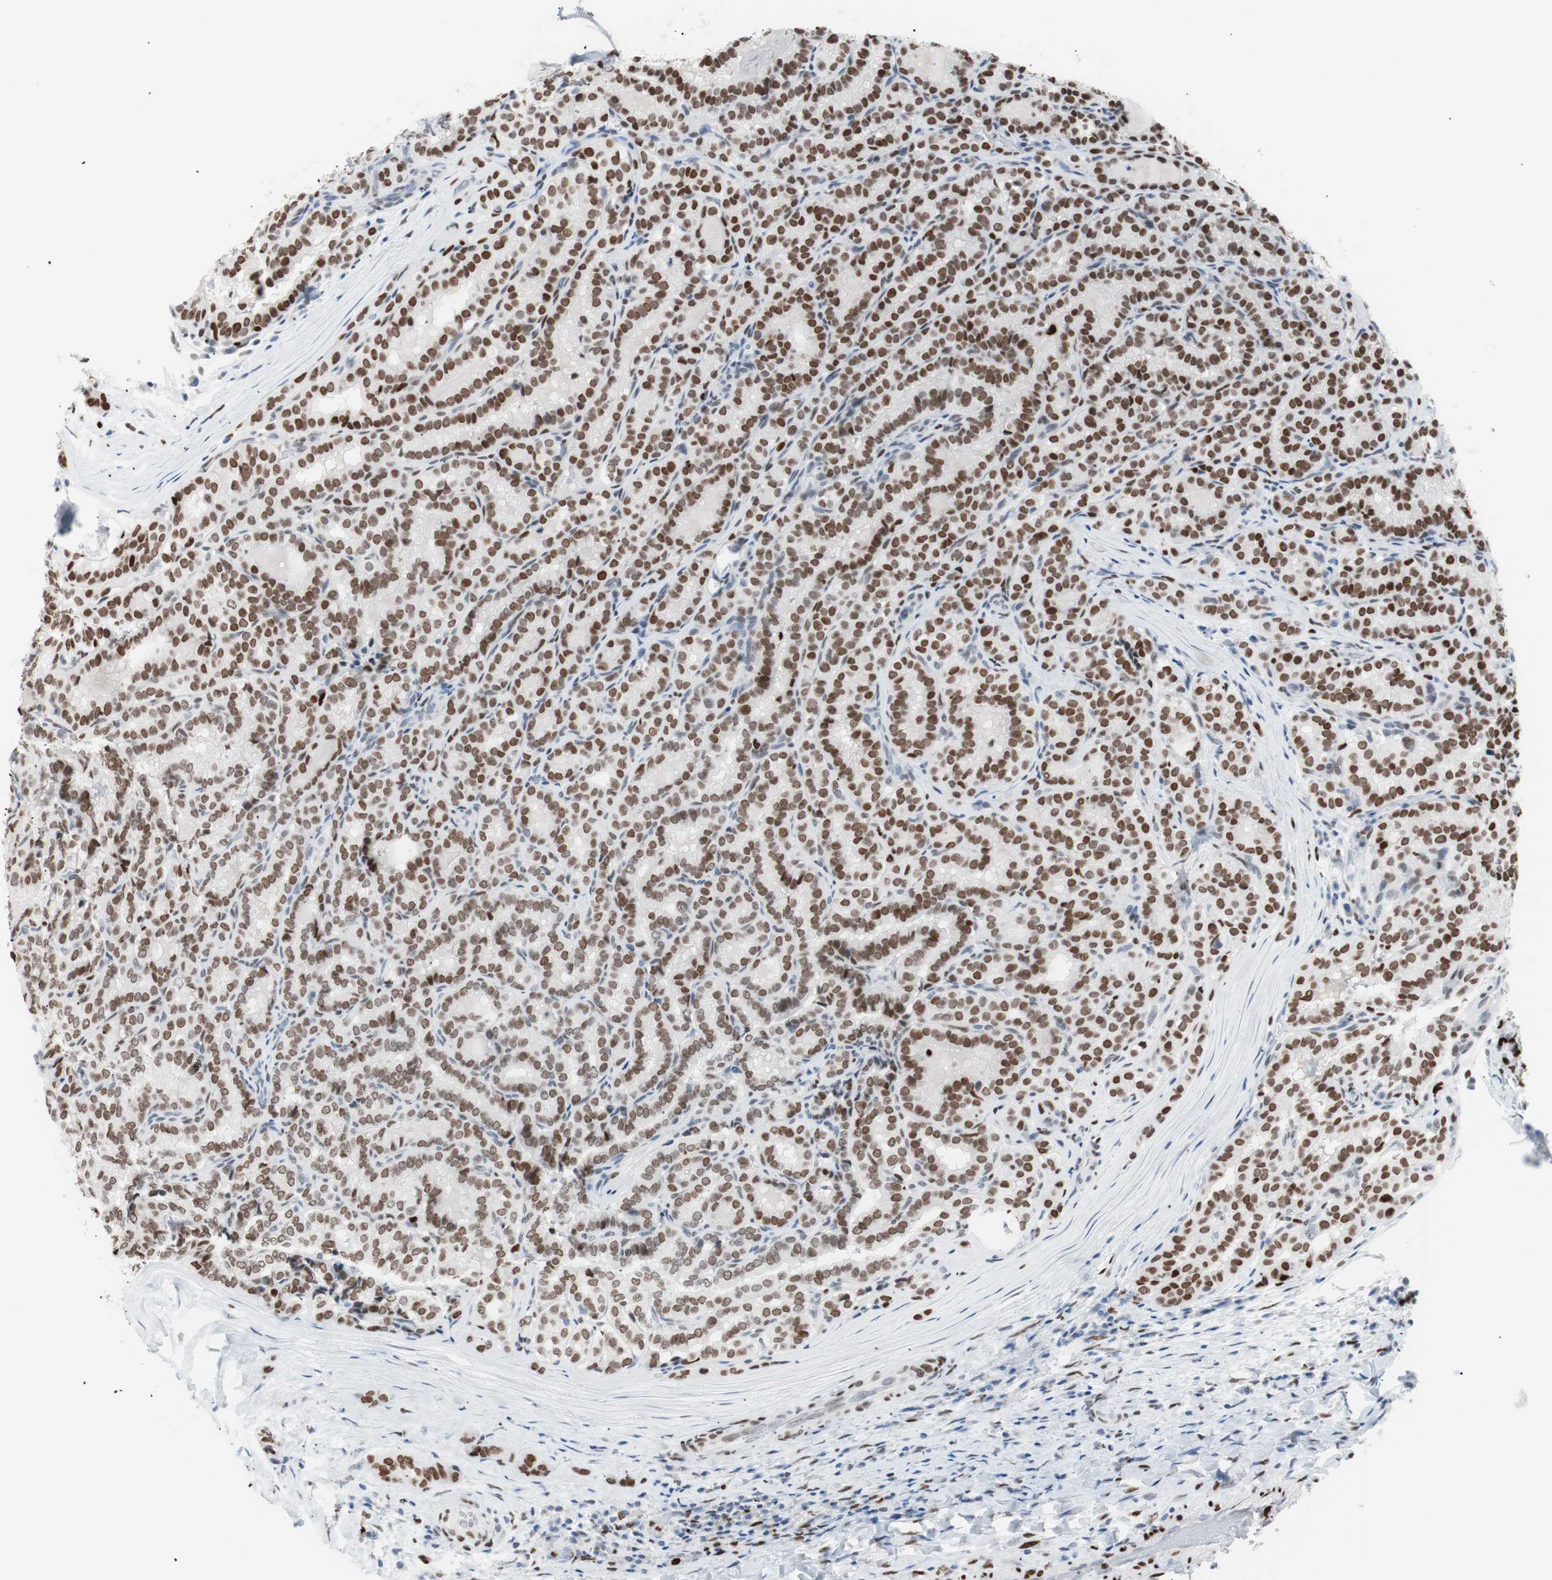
{"staining": {"intensity": "moderate", "quantity": ">75%", "location": "nuclear"}, "tissue": "thyroid cancer", "cell_type": "Tumor cells", "image_type": "cancer", "snomed": [{"axis": "morphology", "description": "Normal tissue, NOS"}, {"axis": "morphology", "description": "Papillary adenocarcinoma, NOS"}, {"axis": "topography", "description": "Thyroid gland"}], "caption": "The image exhibits a brown stain indicating the presence of a protein in the nuclear of tumor cells in thyroid cancer (papillary adenocarcinoma).", "gene": "CEBPB", "patient": {"sex": "female", "age": 30}}